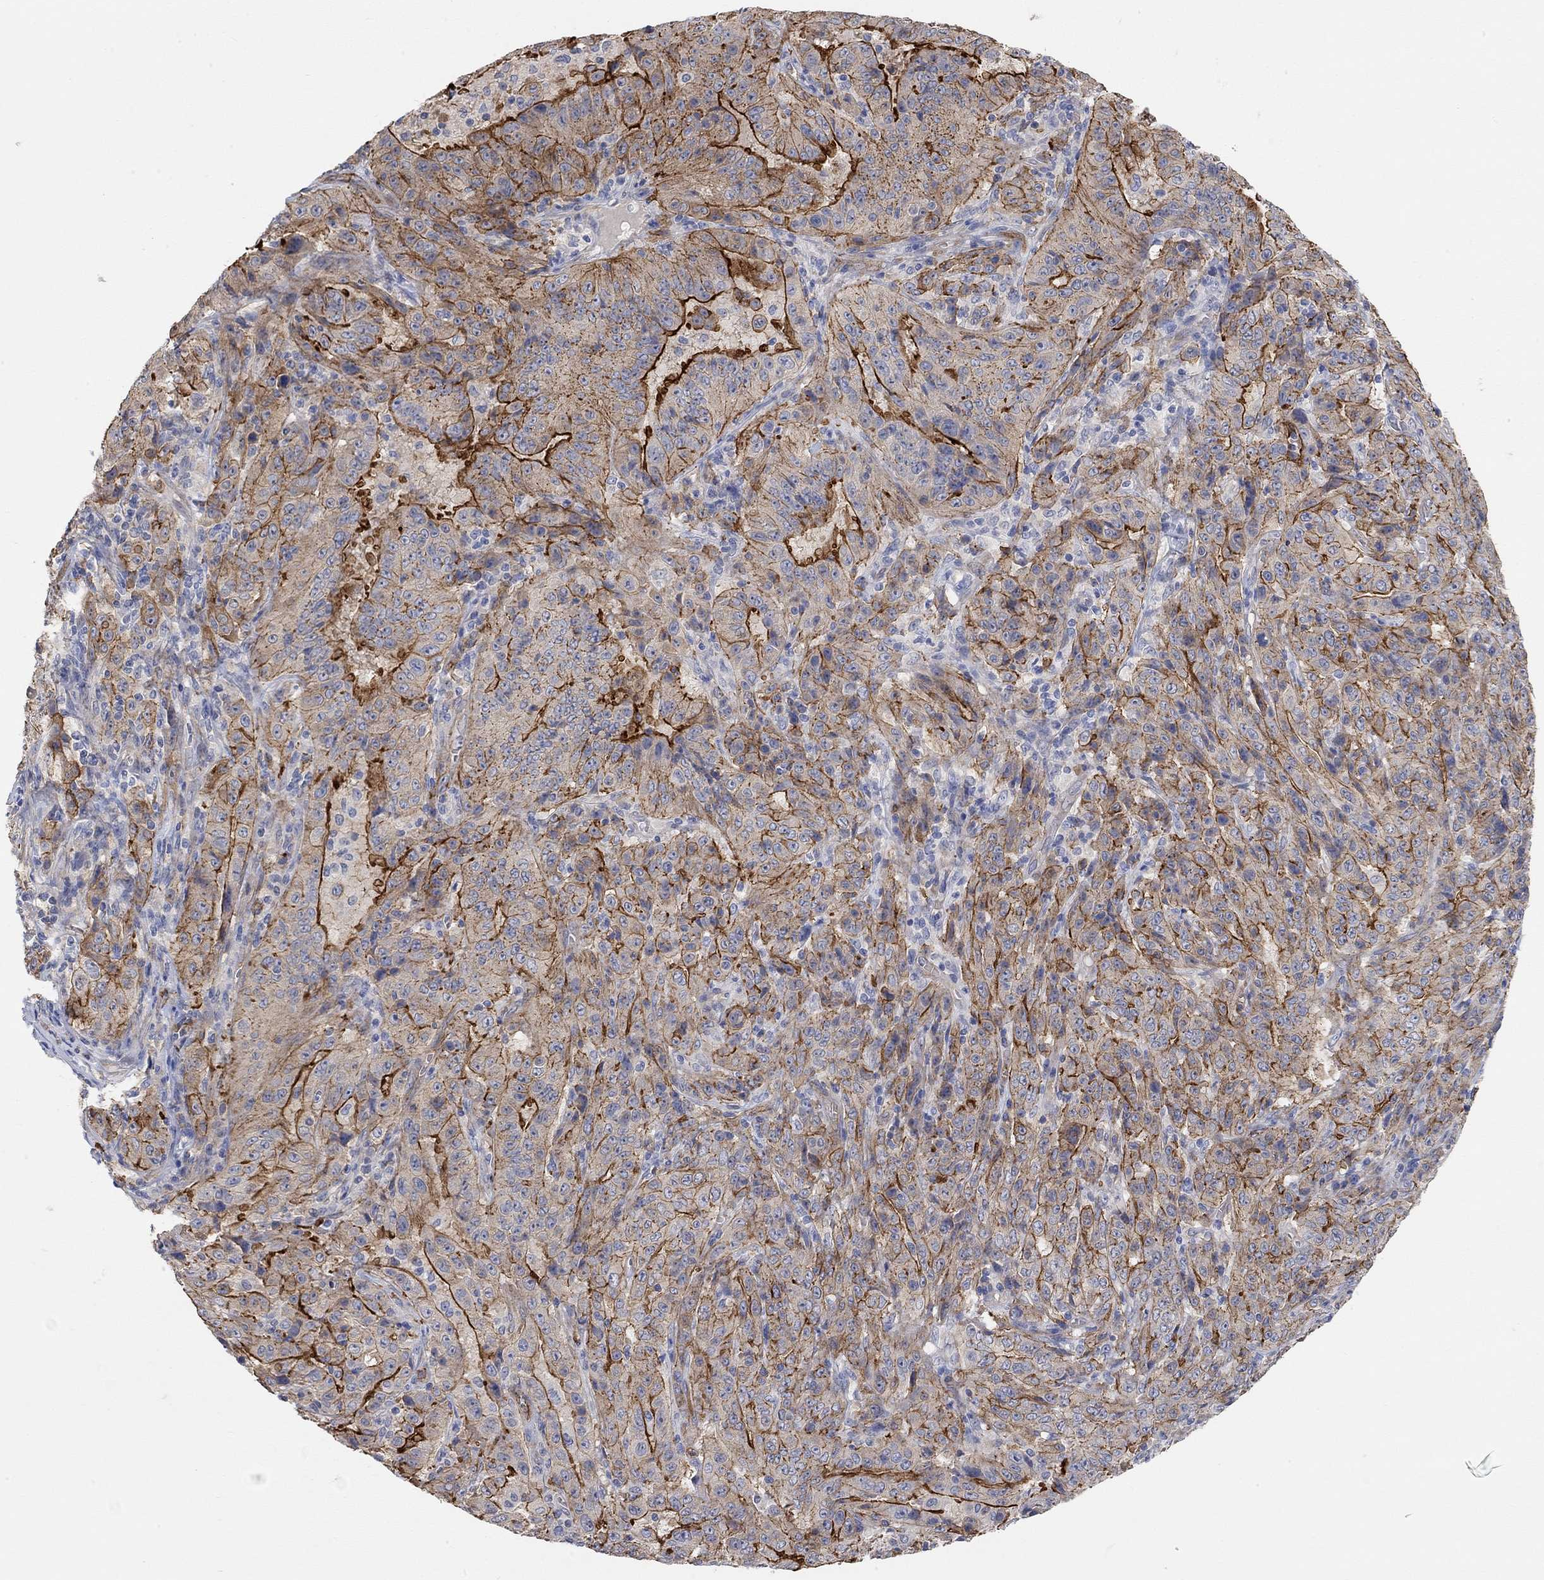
{"staining": {"intensity": "strong", "quantity": "25%-75%", "location": "cytoplasmic/membranous"}, "tissue": "pancreatic cancer", "cell_type": "Tumor cells", "image_type": "cancer", "snomed": [{"axis": "morphology", "description": "Adenocarcinoma, NOS"}, {"axis": "topography", "description": "Pancreas"}], "caption": "The image reveals staining of pancreatic cancer, revealing strong cytoplasmic/membranous protein staining (brown color) within tumor cells.", "gene": "SYT16", "patient": {"sex": "male", "age": 63}}